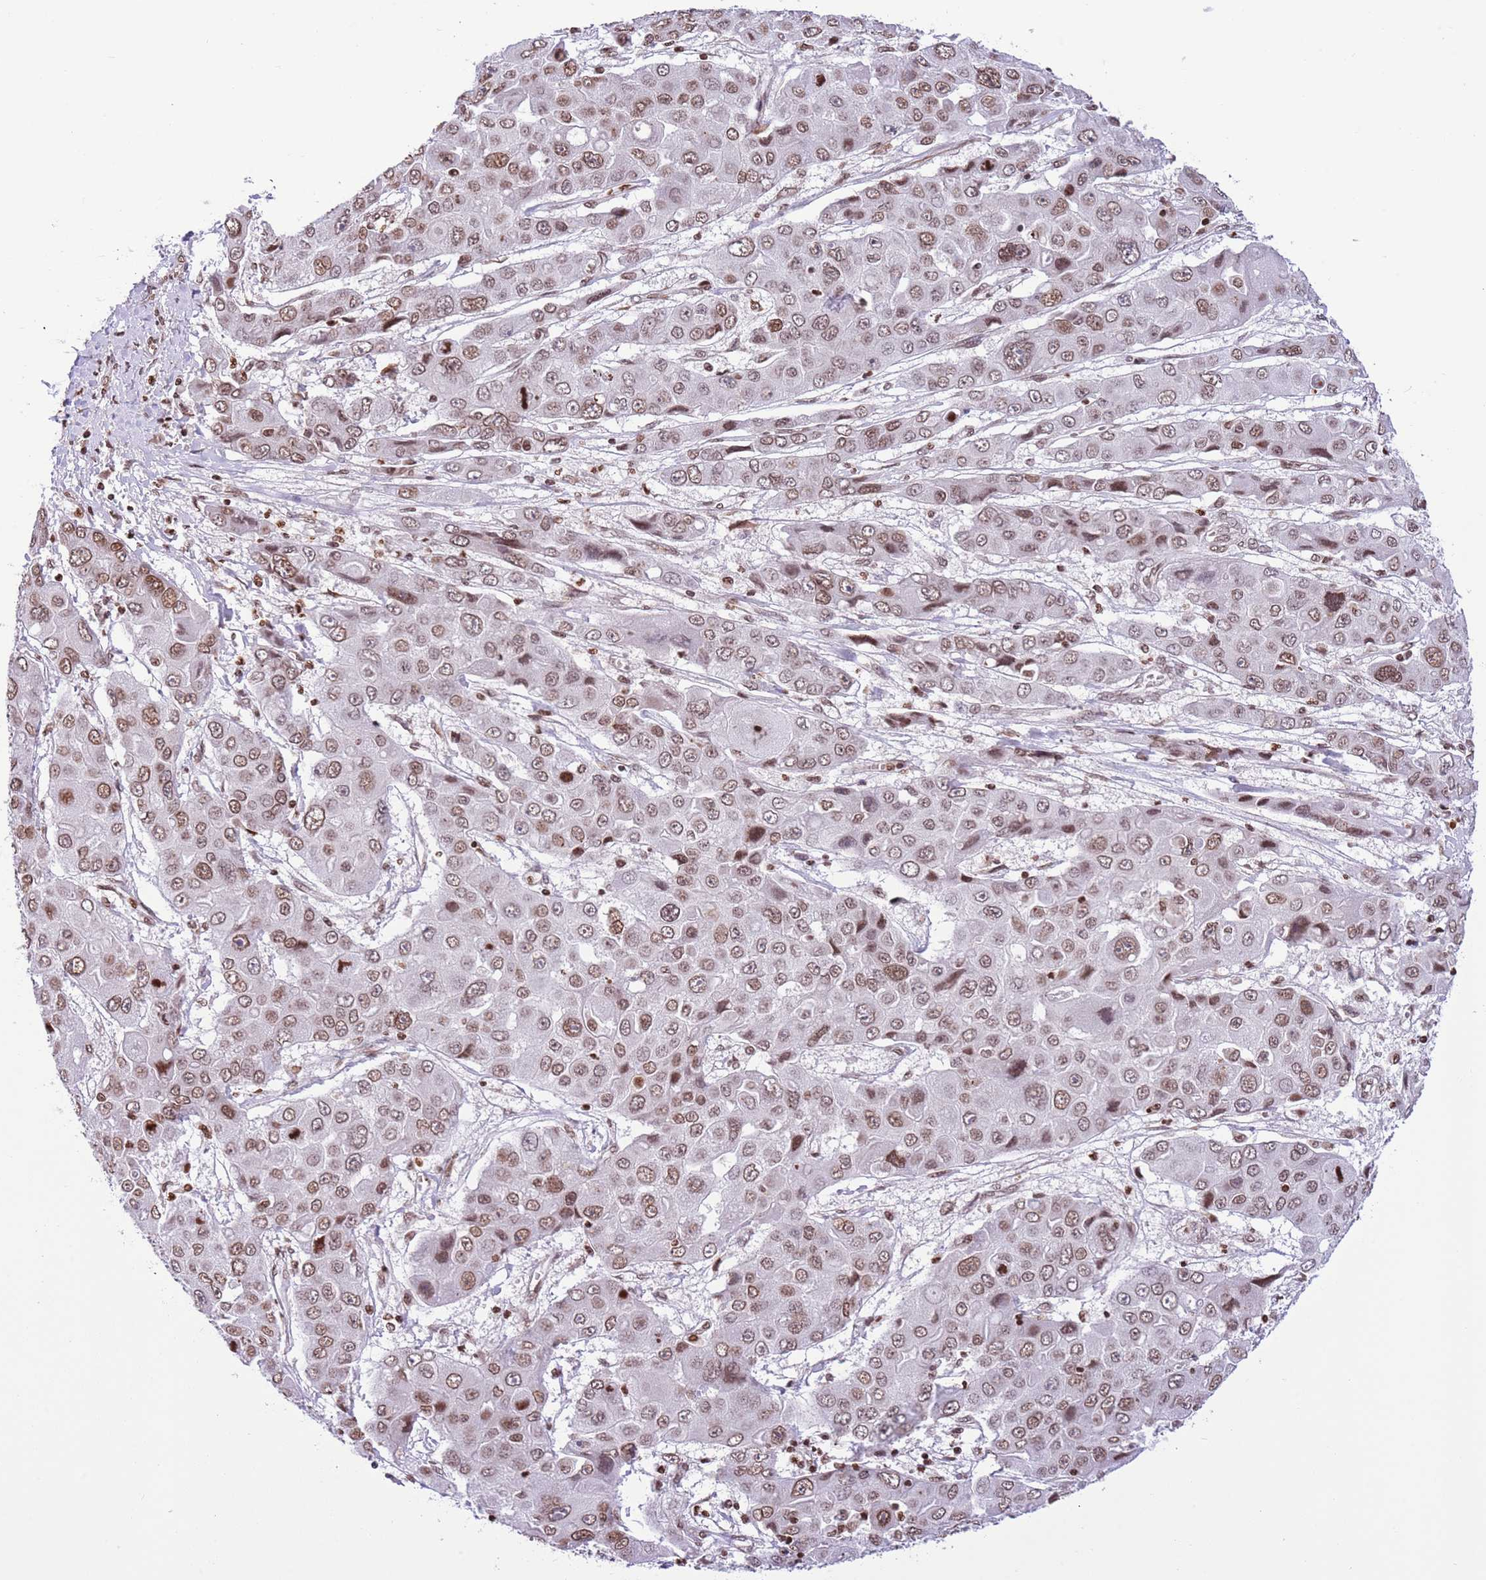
{"staining": {"intensity": "moderate", "quantity": ">75%", "location": "nuclear"}, "tissue": "liver cancer", "cell_type": "Tumor cells", "image_type": "cancer", "snomed": [{"axis": "morphology", "description": "Cholangiocarcinoma"}, {"axis": "topography", "description": "Liver"}], "caption": "A histopathology image of cholangiocarcinoma (liver) stained for a protein exhibits moderate nuclear brown staining in tumor cells. (IHC, brightfield microscopy, high magnification).", "gene": "NRIP1", "patient": {"sex": "male", "age": 67}}